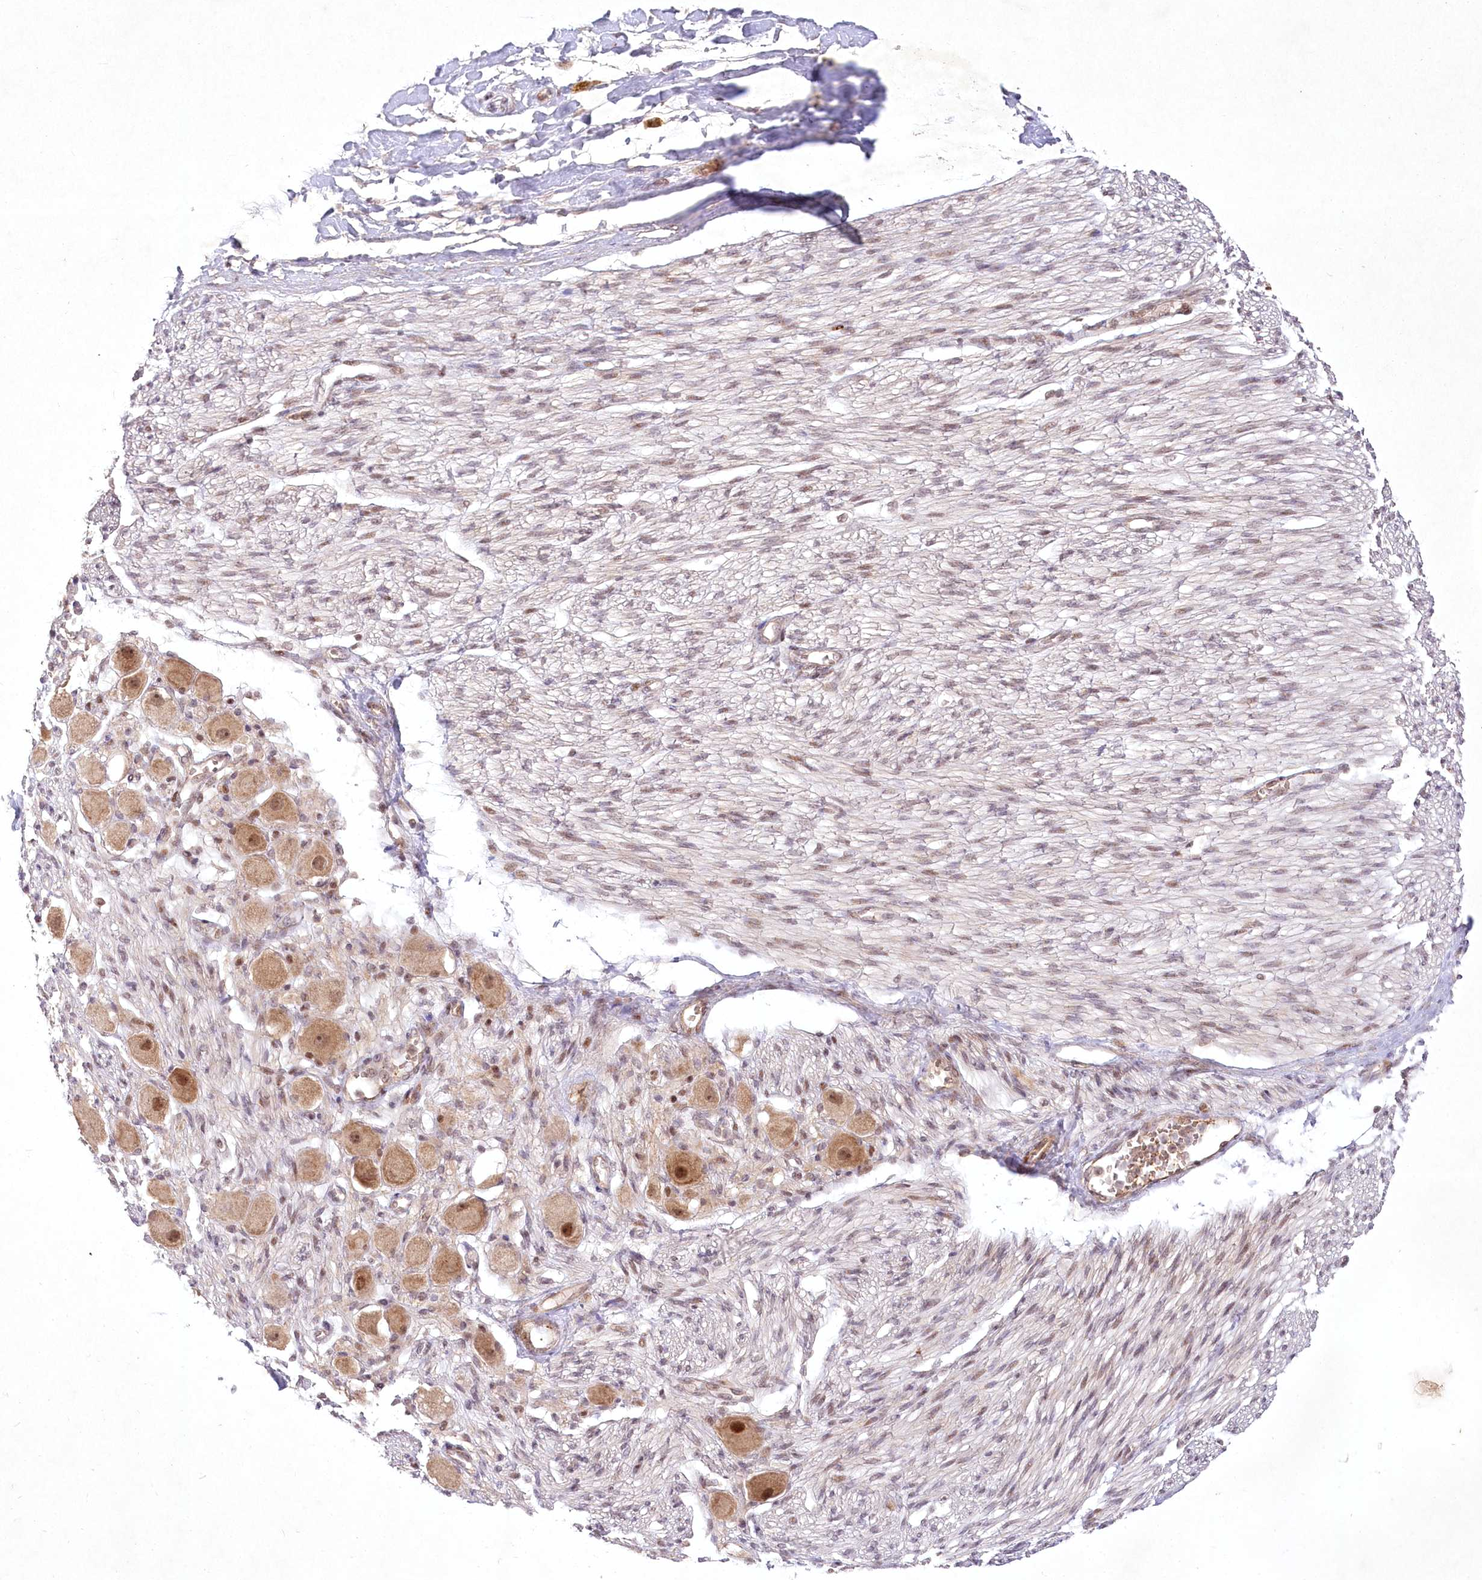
{"staining": {"intensity": "negative", "quantity": "none", "location": "none"}, "tissue": "adipose tissue", "cell_type": "Adipocytes", "image_type": "normal", "snomed": [{"axis": "morphology", "description": "Normal tissue, NOS"}, {"axis": "topography", "description": "Kidney"}, {"axis": "topography", "description": "Peripheral nerve tissue"}], "caption": "DAB (3,3'-diaminobenzidine) immunohistochemical staining of benign human adipose tissue reveals no significant positivity in adipocytes. (DAB (3,3'-diaminobenzidine) immunohistochemistry, high magnification).", "gene": "SH2D3A", "patient": {"sex": "male", "age": 7}}